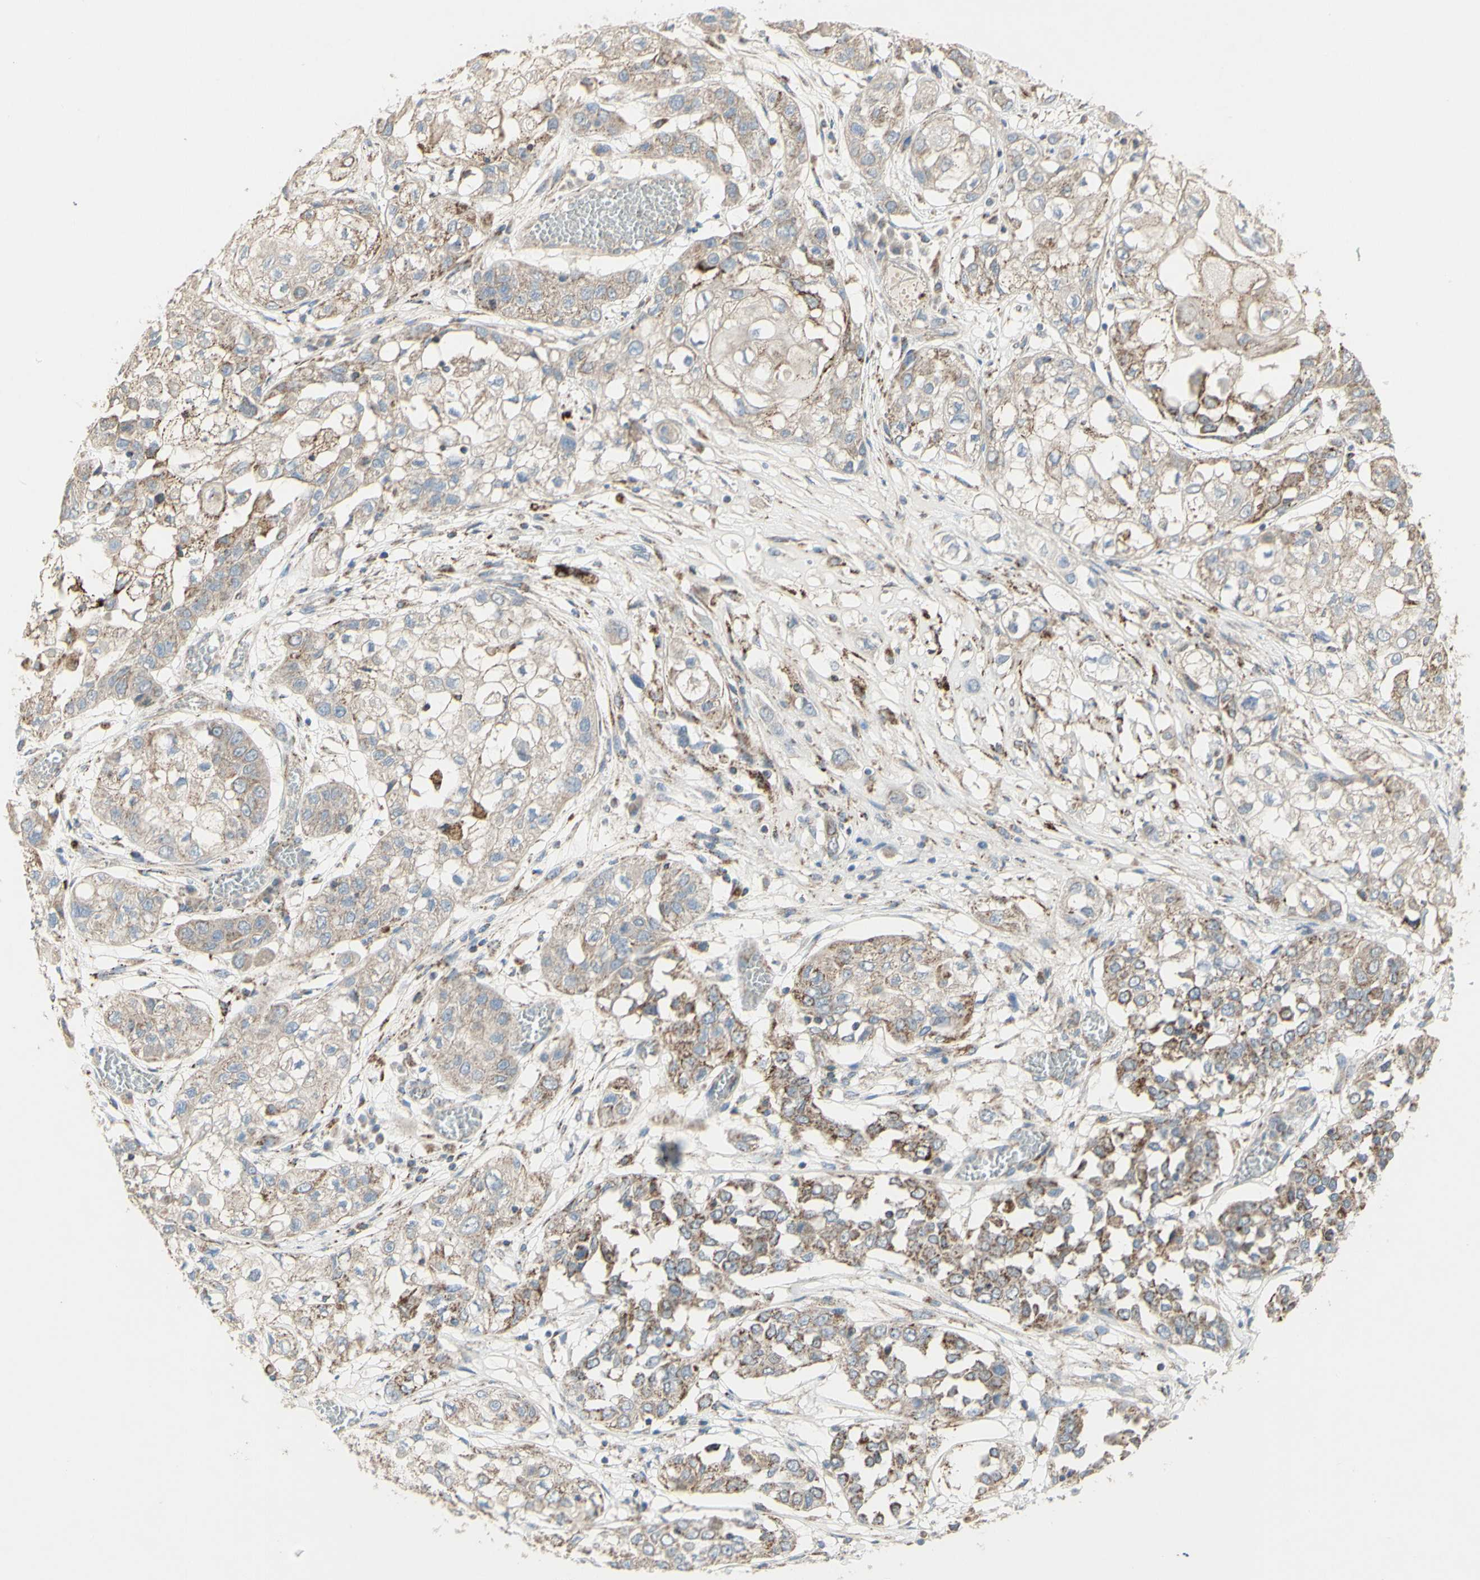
{"staining": {"intensity": "weak", "quantity": "<25%", "location": "cytoplasmic/membranous"}, "tissue": "lung cancer", "cell_type": "Tumor cells", "image_type": "cancer", "snomed": [{"axis": "morphology", "description": "Squamous cell carcinoma, NOS"}, {"axis": "topography", "description": "Lung"}], "caption": "An immunohistochemistry (IHC) histopathology image of lung squamous cell carcinoma is shown. There is no staining in tumor cells of lung squamous cell carcinoma.", "gene": "CNTNAP1", "patient": {"sex": "male", "age": 71}}